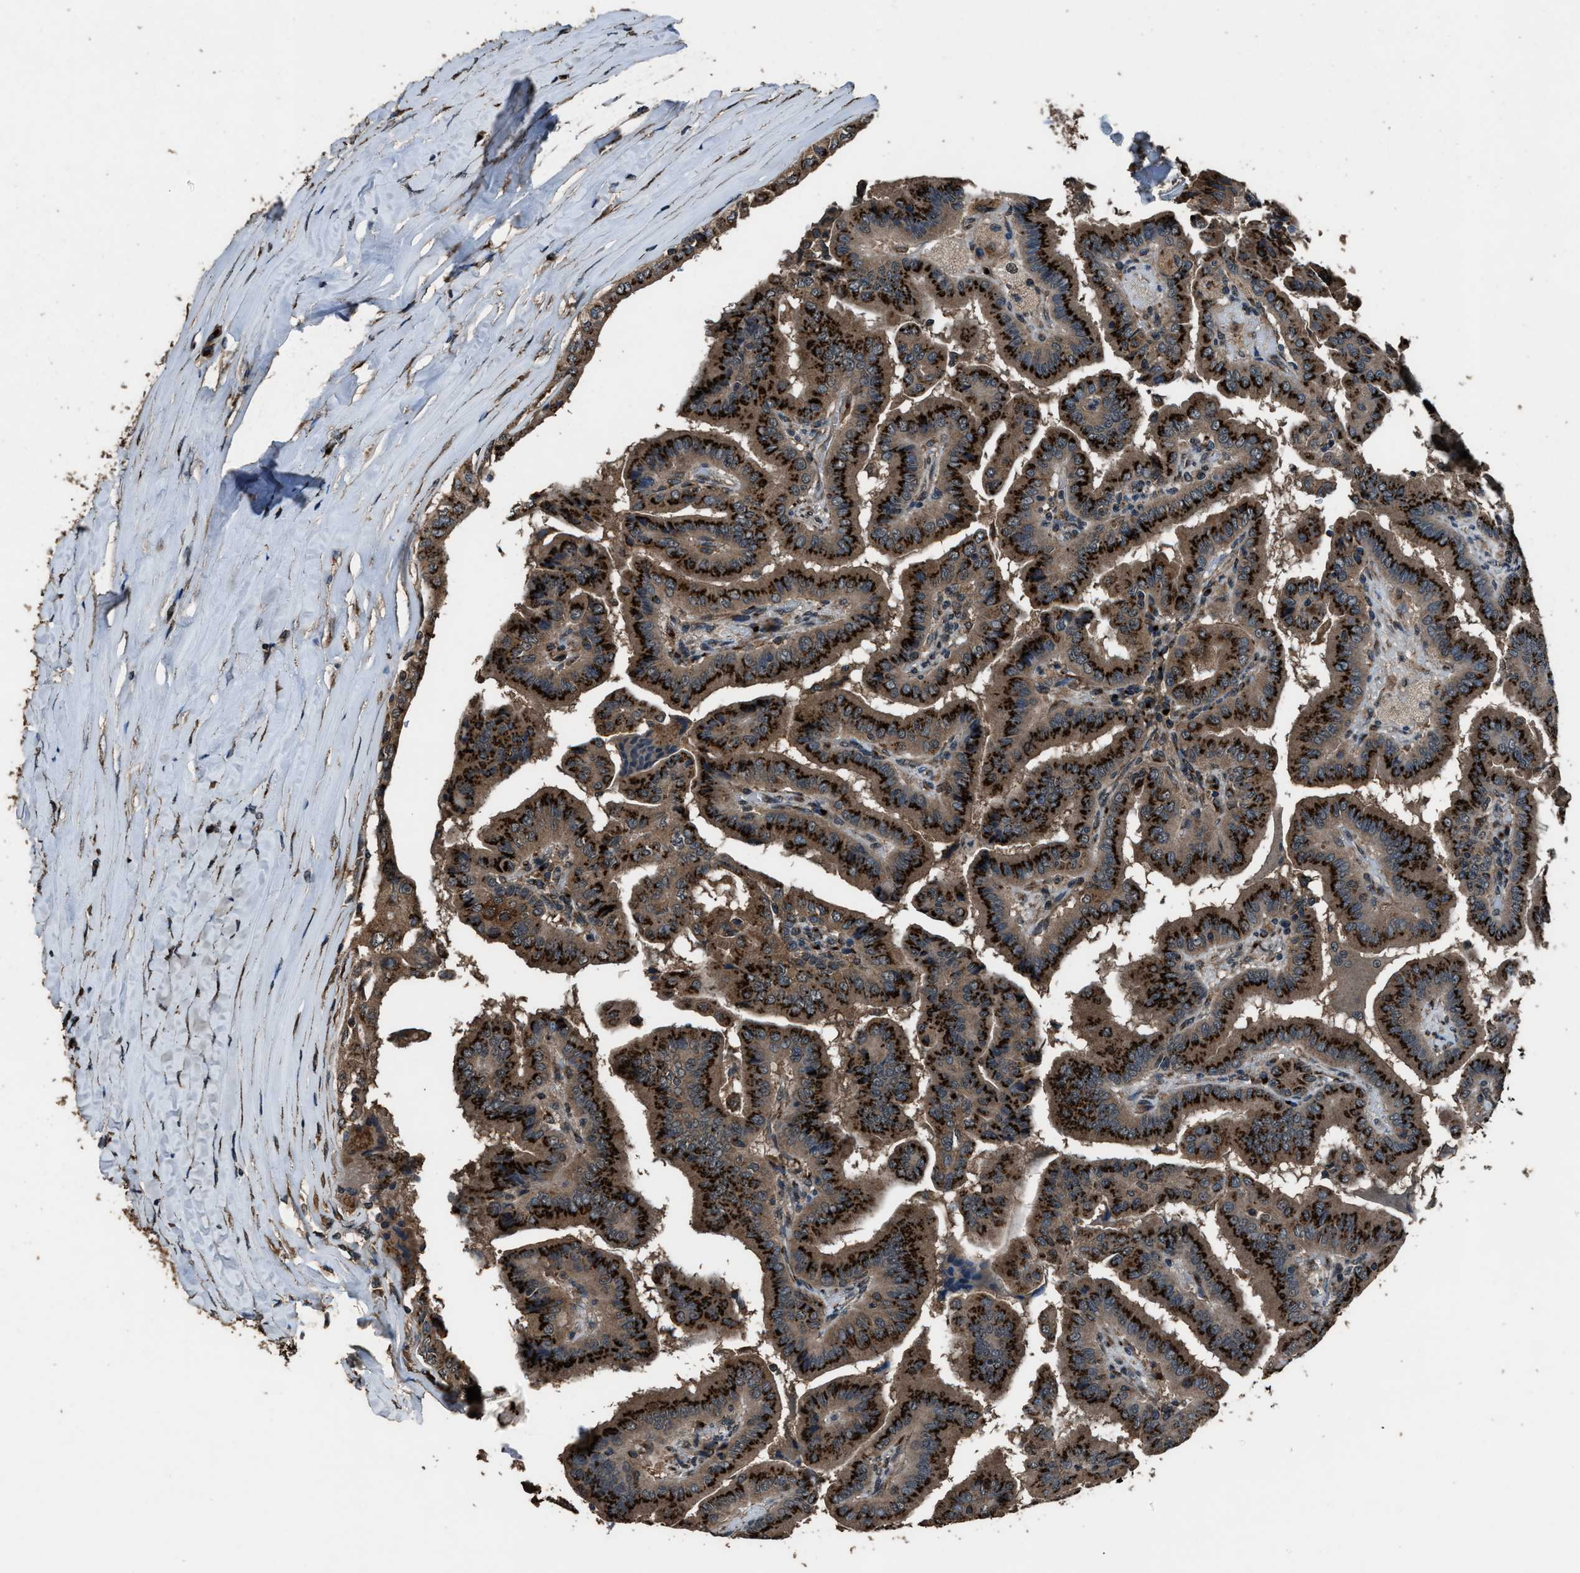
{"staining": {"intensity": "strong", "quantity": ">75%", "location": "cytoplasmic/membranous"}, "tissue": "thyroid cancer", "cell_type": "Tumor cells", "image_type": "cancer", "snomed": [{"axis": "morphology", "description": "Papillary adenocarcinoma, NOS"}, {"axis": "topography", "description": "Thyroid gland"}], "caption": "Immunohistochemistry histopathology image of human papillary adenocarcinoma (thyroid) stained for a protein (brown), which demonstrates high levels of strong cytoplasmic/membranous expression in about >75% of tumor cells.", "gene": "SLC38A10", "patient": {"sex": "male", "age": 33}}